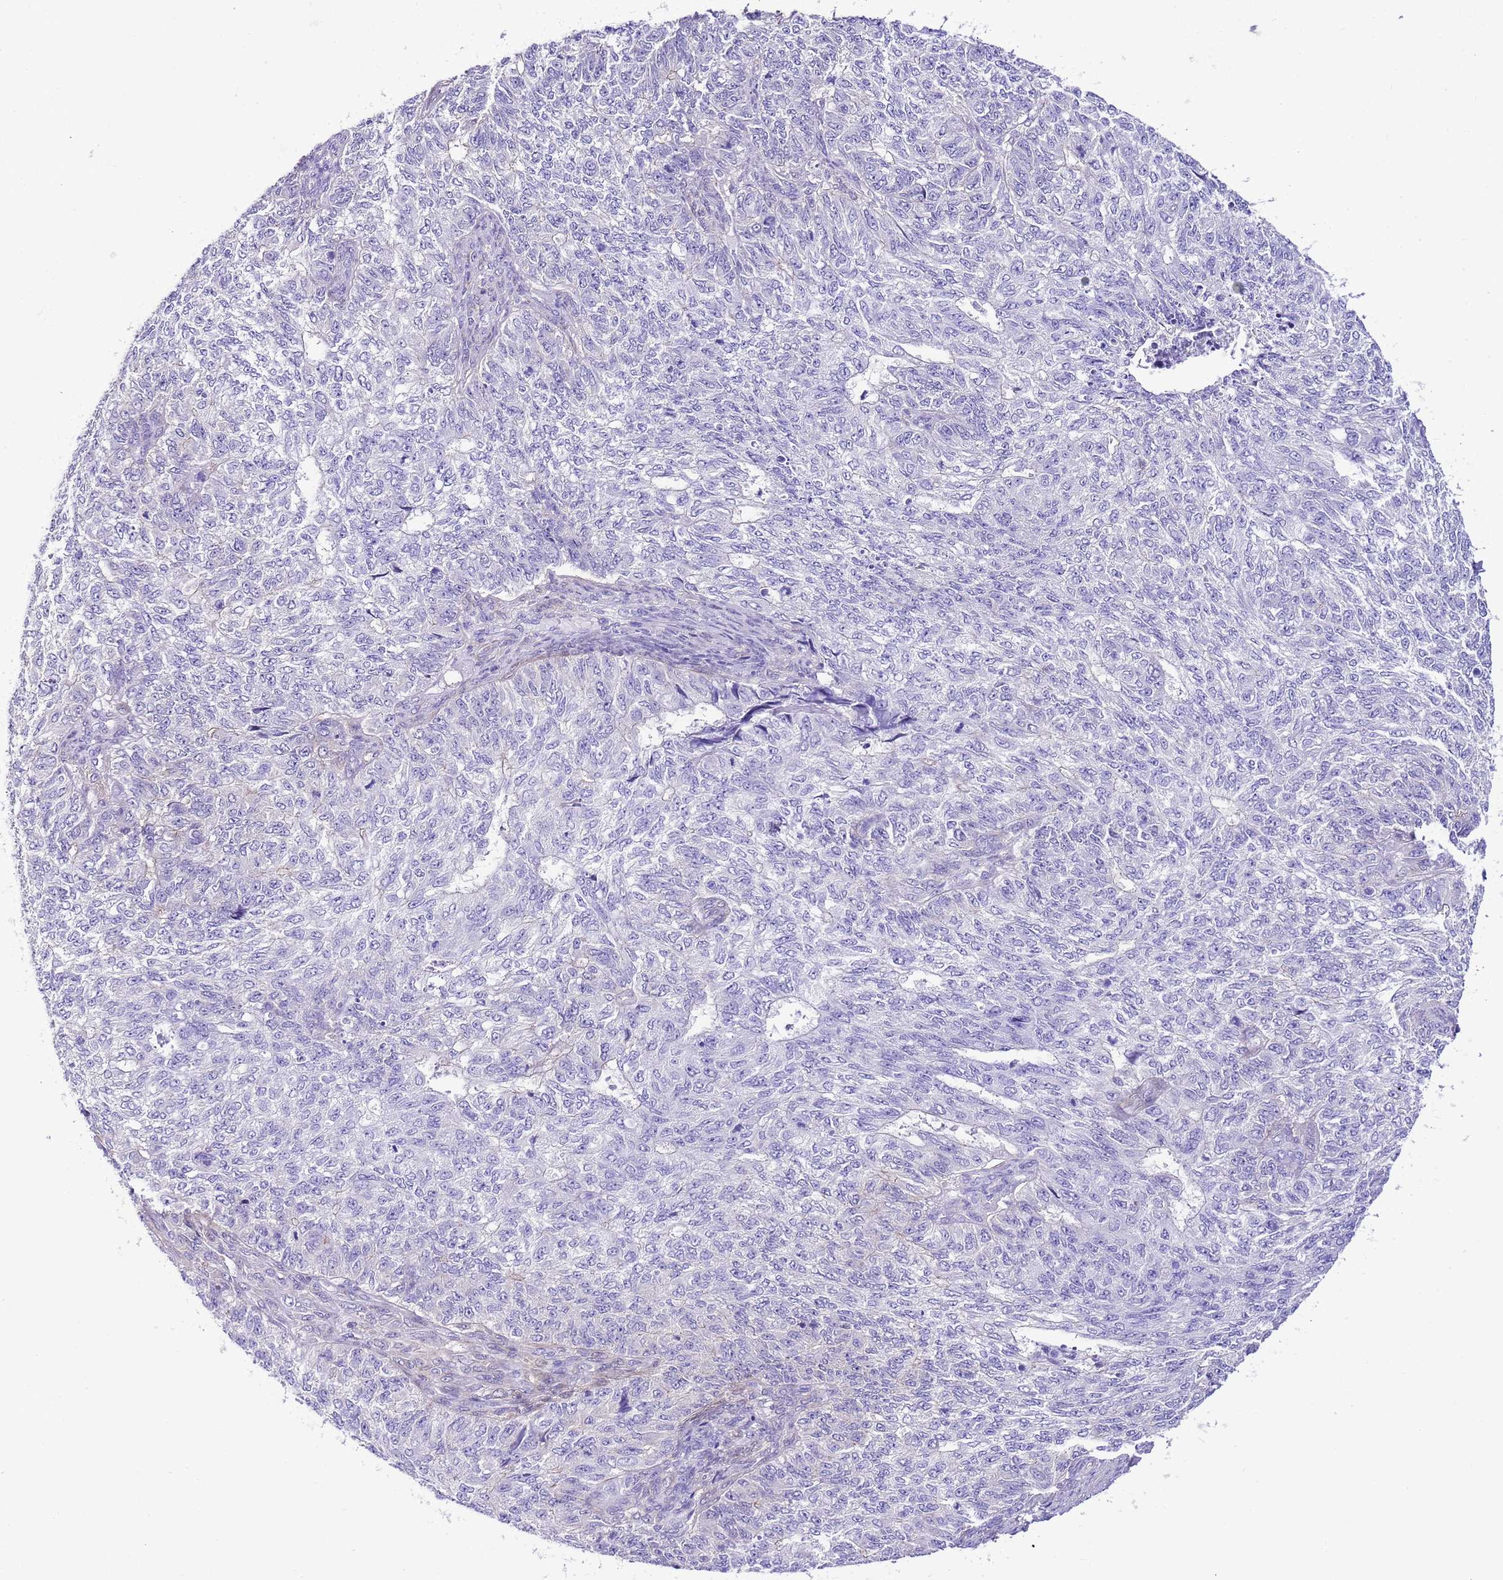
{"staining": {"intensity": "negative", "quantity": "none", "location": "none"}, "tissue": "endometrial cancer", "cell_type": "Tumor cells", "image_type": "cancer", "snomed": [{"axis": "morphology", "description": "Adenocarcinoma, NOS"}, {"axis": "topography", "description": "Endometrium"}], "caption": "This image is of endometrial cancer (adenocarcinoma) stained with immunohistochemistry to label a protein in brown with the nuclei are counter-stained blue. There is no positivity in tumor cells. (Brightfield microscopy of DAB (3,3'-diaminobenzidine) immunohistochemistry (IHC) at high magnification).", "gene": "CNN2", "patient": {"sex": "female", "age": 32}}